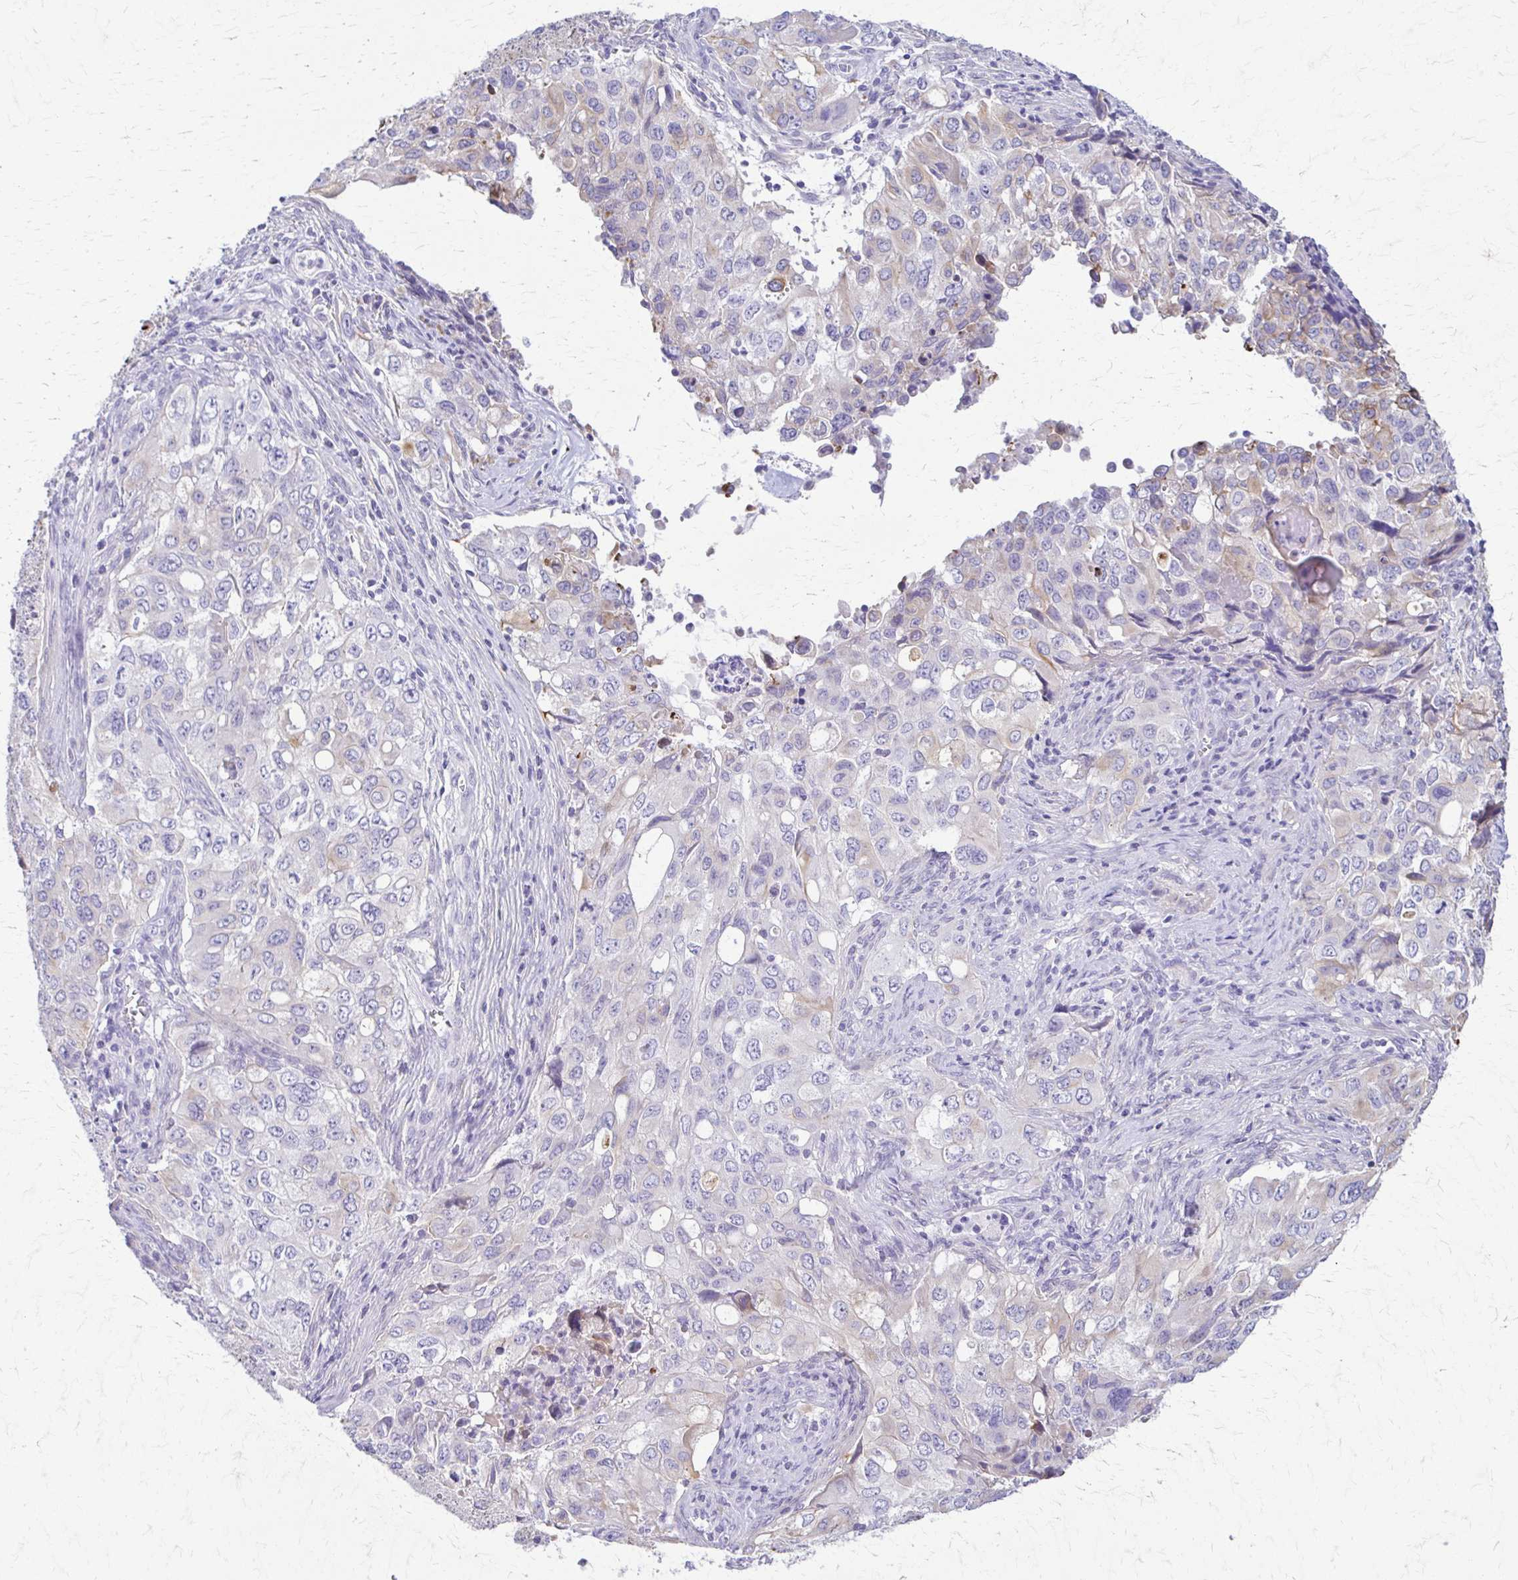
{"staining": {"intensity": "negative", "quantity": "none", "location": "none"}, "tissue": "lung cancer", "cell_type": "Tumor cells", "image_type": "cancer", "snomed": [{"axis": "morphology", "description": "Adenocarcinoma, NOS"}, {"axis": "morphology", "description": "Adenocarcinoma, metastatic, NOS"}, {"axis": "topography", "description": "Lymph node"}, {"axis": "topography", "description": "Lung"}], "caption": "Protein analysis of adenocarcinoma (lung) displays no significant staining in tumor cells. (Stains: DAB immunohistochemistry with hematoxylin counter stain, Microscopy: brightfield microscopy at high magnification).", "gene": "DSP", "patient": {"sex": "female", "age": 42}}